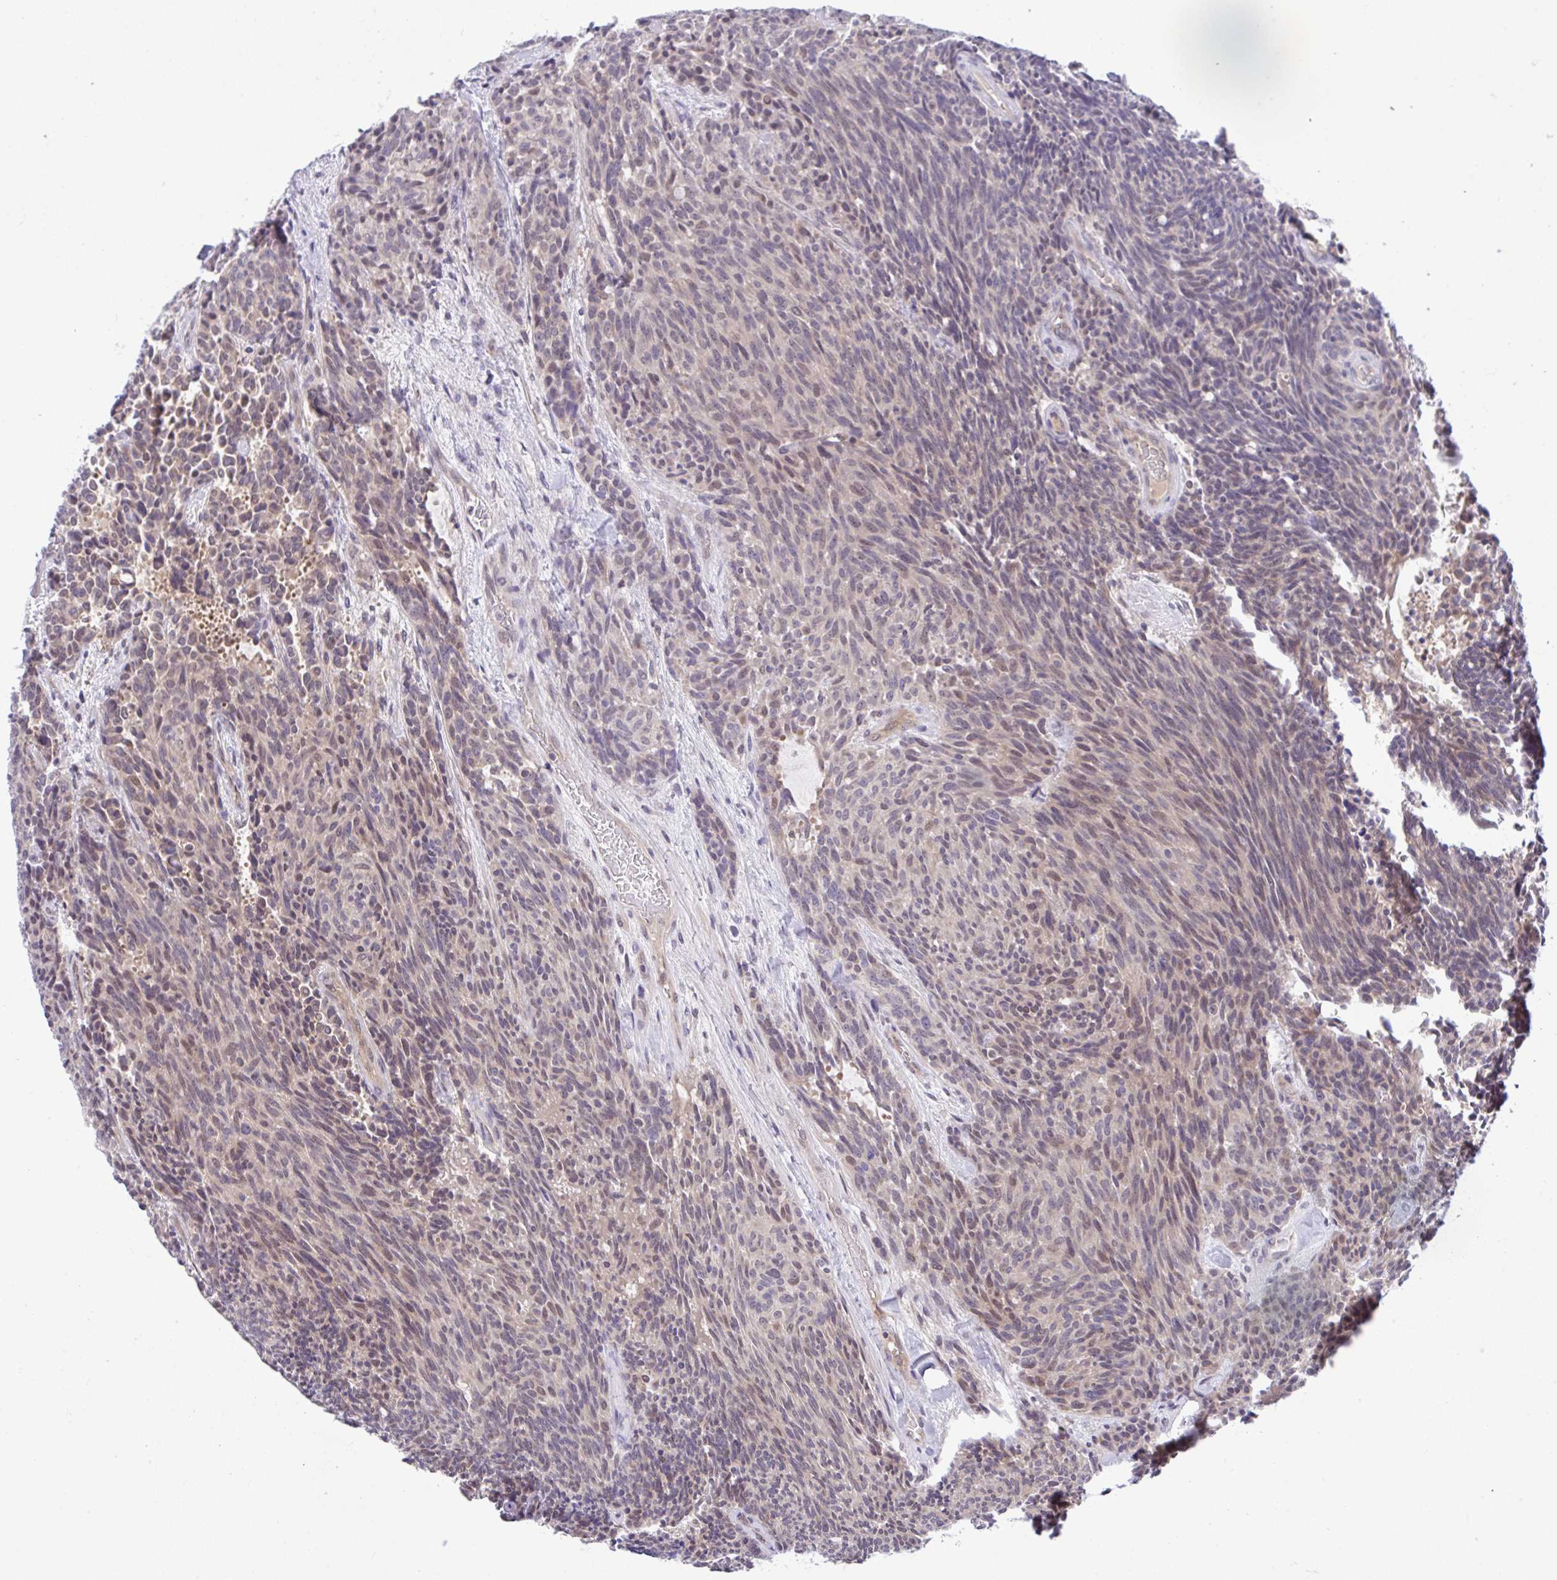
{"staining": {"intensity": "weak", "quantity": "25%-75%", "location": "cytoplasmic/membranous,nuclear"}, "tissue": "carcinoid", "cell_type": "Tumor cells", "image_type": "cancer", "snomed": [{"axis": "morphology", "description": "Carcinoid, malignant, NOS"}, {"axis": "topography", "description": "Pancreas"}], "caption": "Immunohistochemistry of carcinoid (malignant) shows low levels of weak cytoplasmic/membranous and nuclear positivity in about 25%-75% of tumor cells. The protein of interest is shown in brown color, while the nuclei are stained blue.", "gene": "C9orf64", "patient": {"sex": "female", "age": 54}}